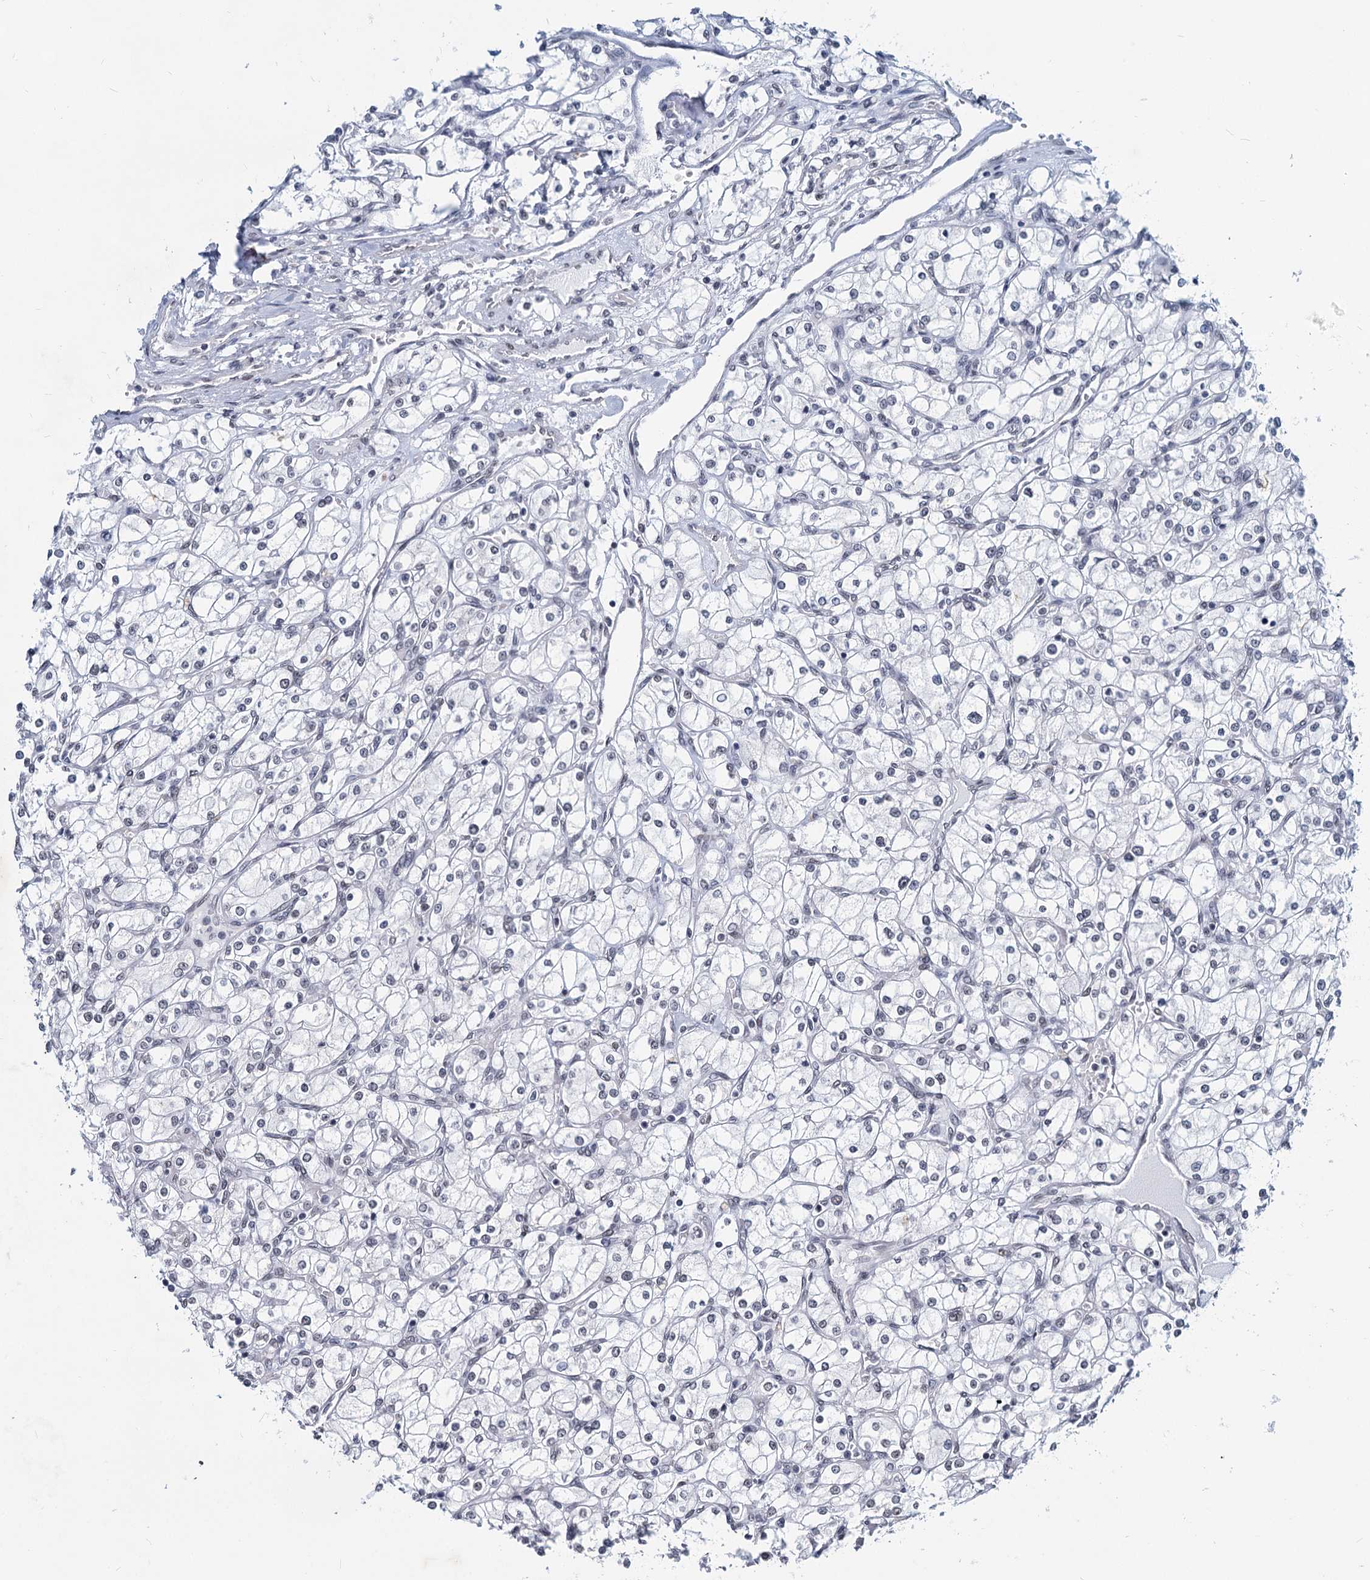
{"staining": {"intensity": "negative", "quantity": "none", "location": "none"}, "tissue": "renal cancer", "cell_type": "Tumor cells", "image_type": "cancer", "snomed": [{"axis": "morphology", "description": "Adenocarcinoma, NOS"}, {"axis": "topography", "description": "Kidney"}], "caption": "Protein analysis of renal cancer (adenocarcinoma) displays no significant positivity in tumor cells.", "gene": "METTL14", "patient": {"sex": "male", "age": 80}}